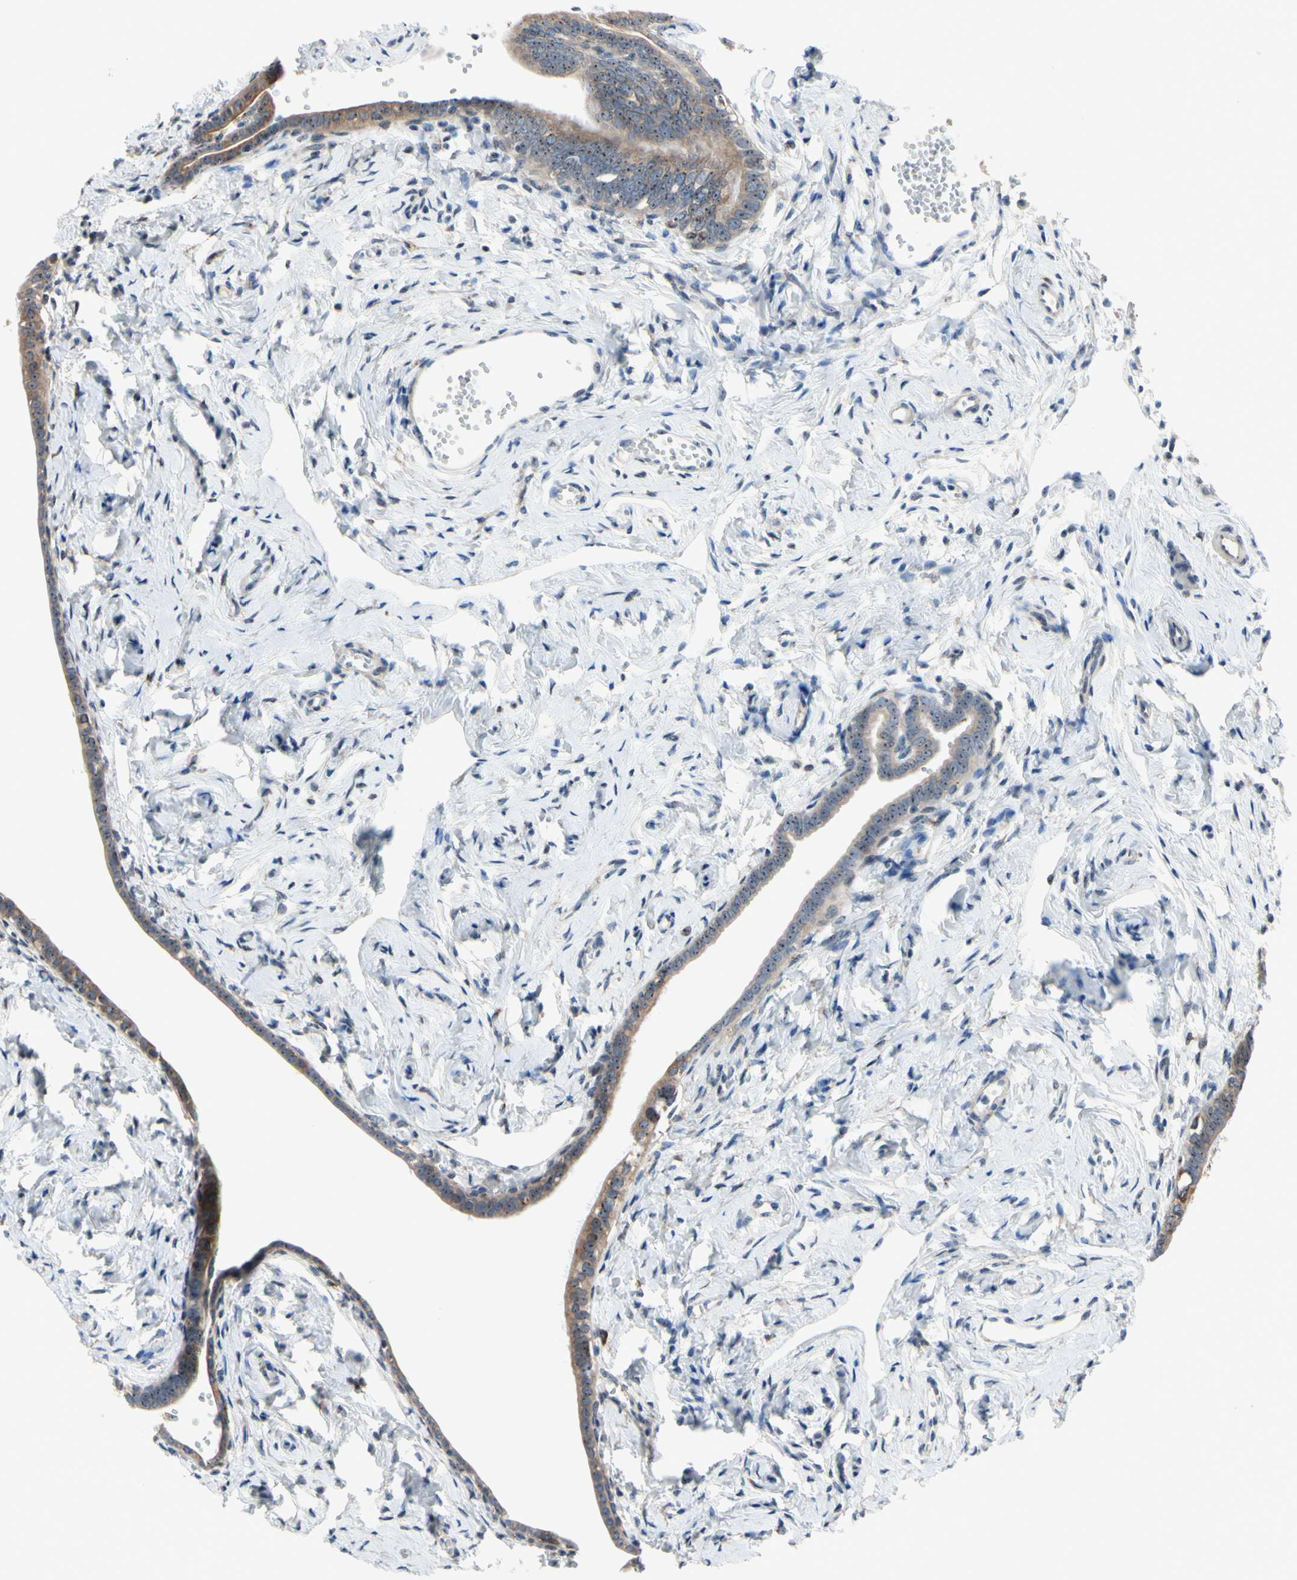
{"staining": {"intensity": "moderate", "quantity": ">75%", "location": "cytoplasmic/membranous"}, "tissue": "fallopian tube", "cell_type": "Glandular cells", "image_type": "normal", "snomed": [{"axis": "morphology", "description": "Normal tissue, NOS"}, {"axis": "topography", "description": "Fallopian tube"}], "caption": "Immunohistochemistry (IHC) image of benign fallopian tube: fallopian tube stained using IHC displays medium levels of moderate protein expression localized specifically in the cytoplasmic/membranous of glandular cells, appearing as a cytoplasmic/membranous brown color.", "gene": "TMED7", "patient": {"sex": "female", "age": 71}}